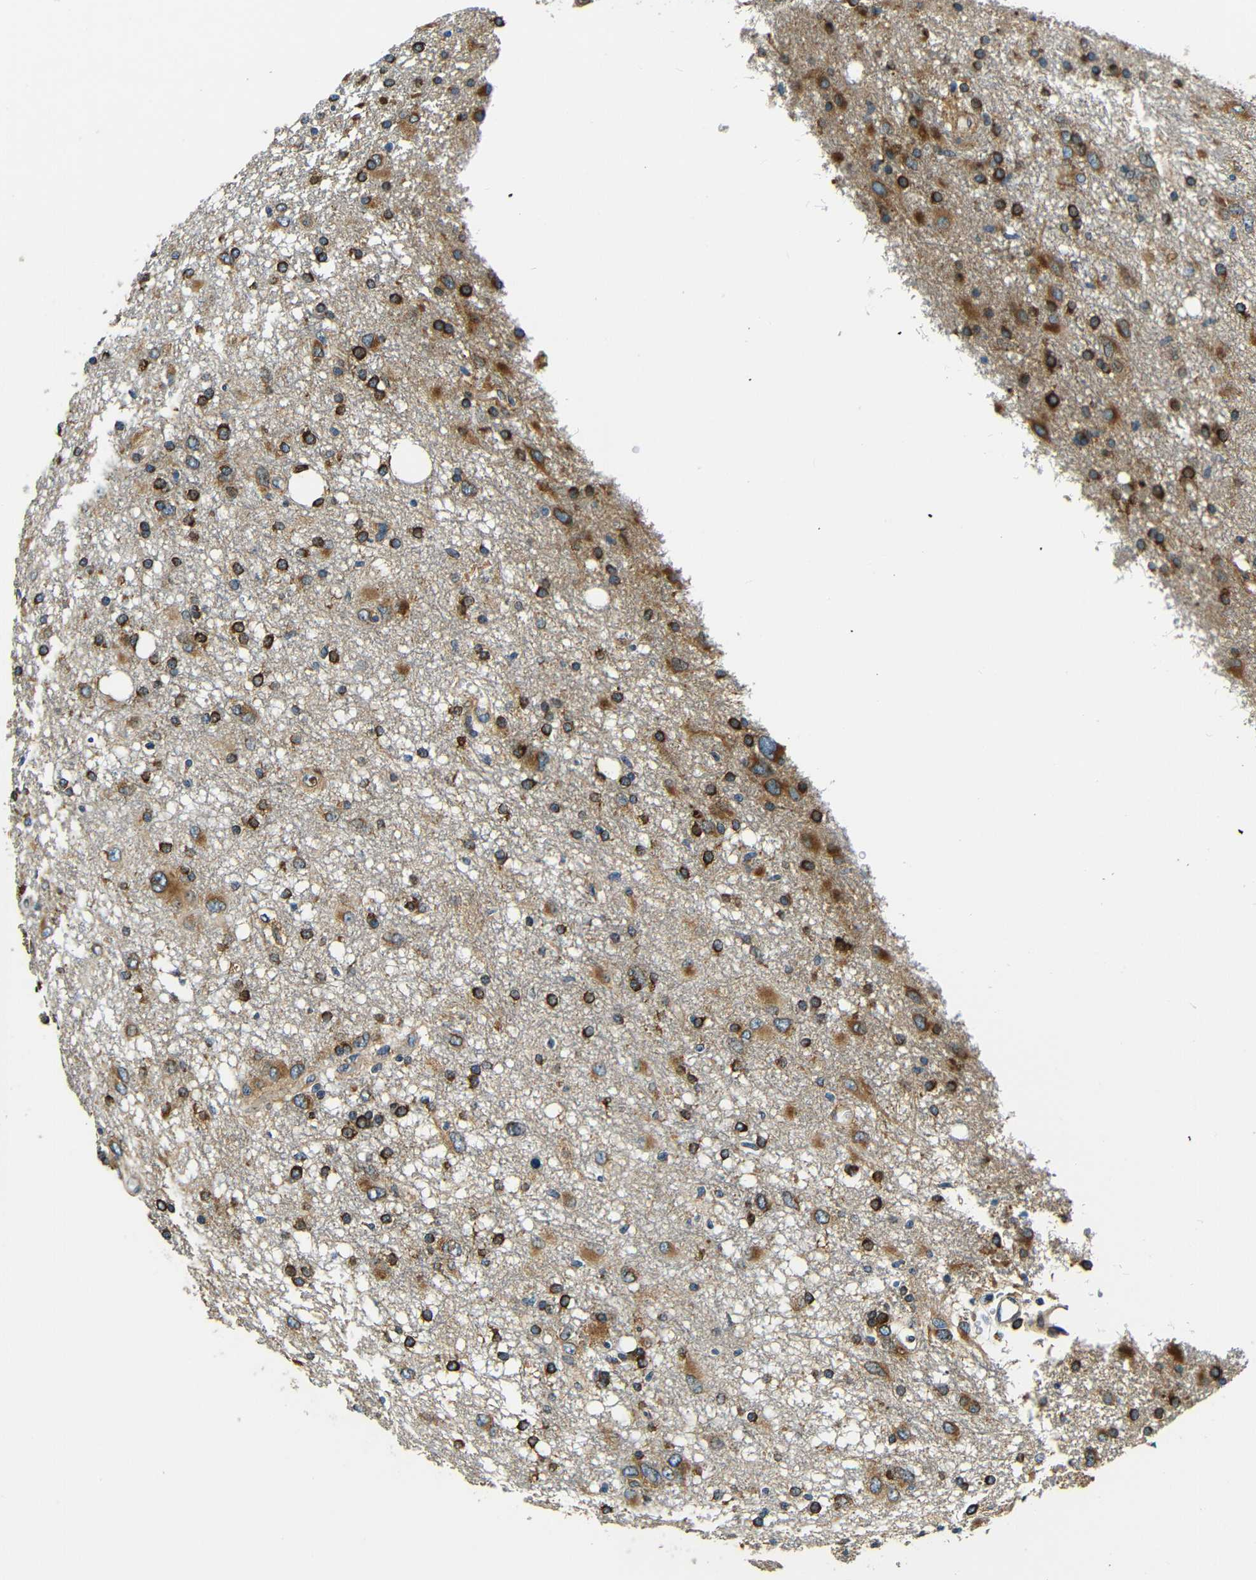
{"staining": {"intensity": "strong", "quantity": ">75%", "location": "cytoplasmic/membranous"}, "tissue": "glioma", "cell_type": "Tumor cells", "image_type": "cancer", "snomed": [{"axis": "morphology", "description": "Glioma, malignant, High grade"}, {"axis": "topography", "description": "Brain"}], "caption": "Malignant glioma (high-grade) stained with a protein marker reveals strong staining in tumor cells.", "gene": "VAPB", "patient": {"sex": "female", "age": 59}}